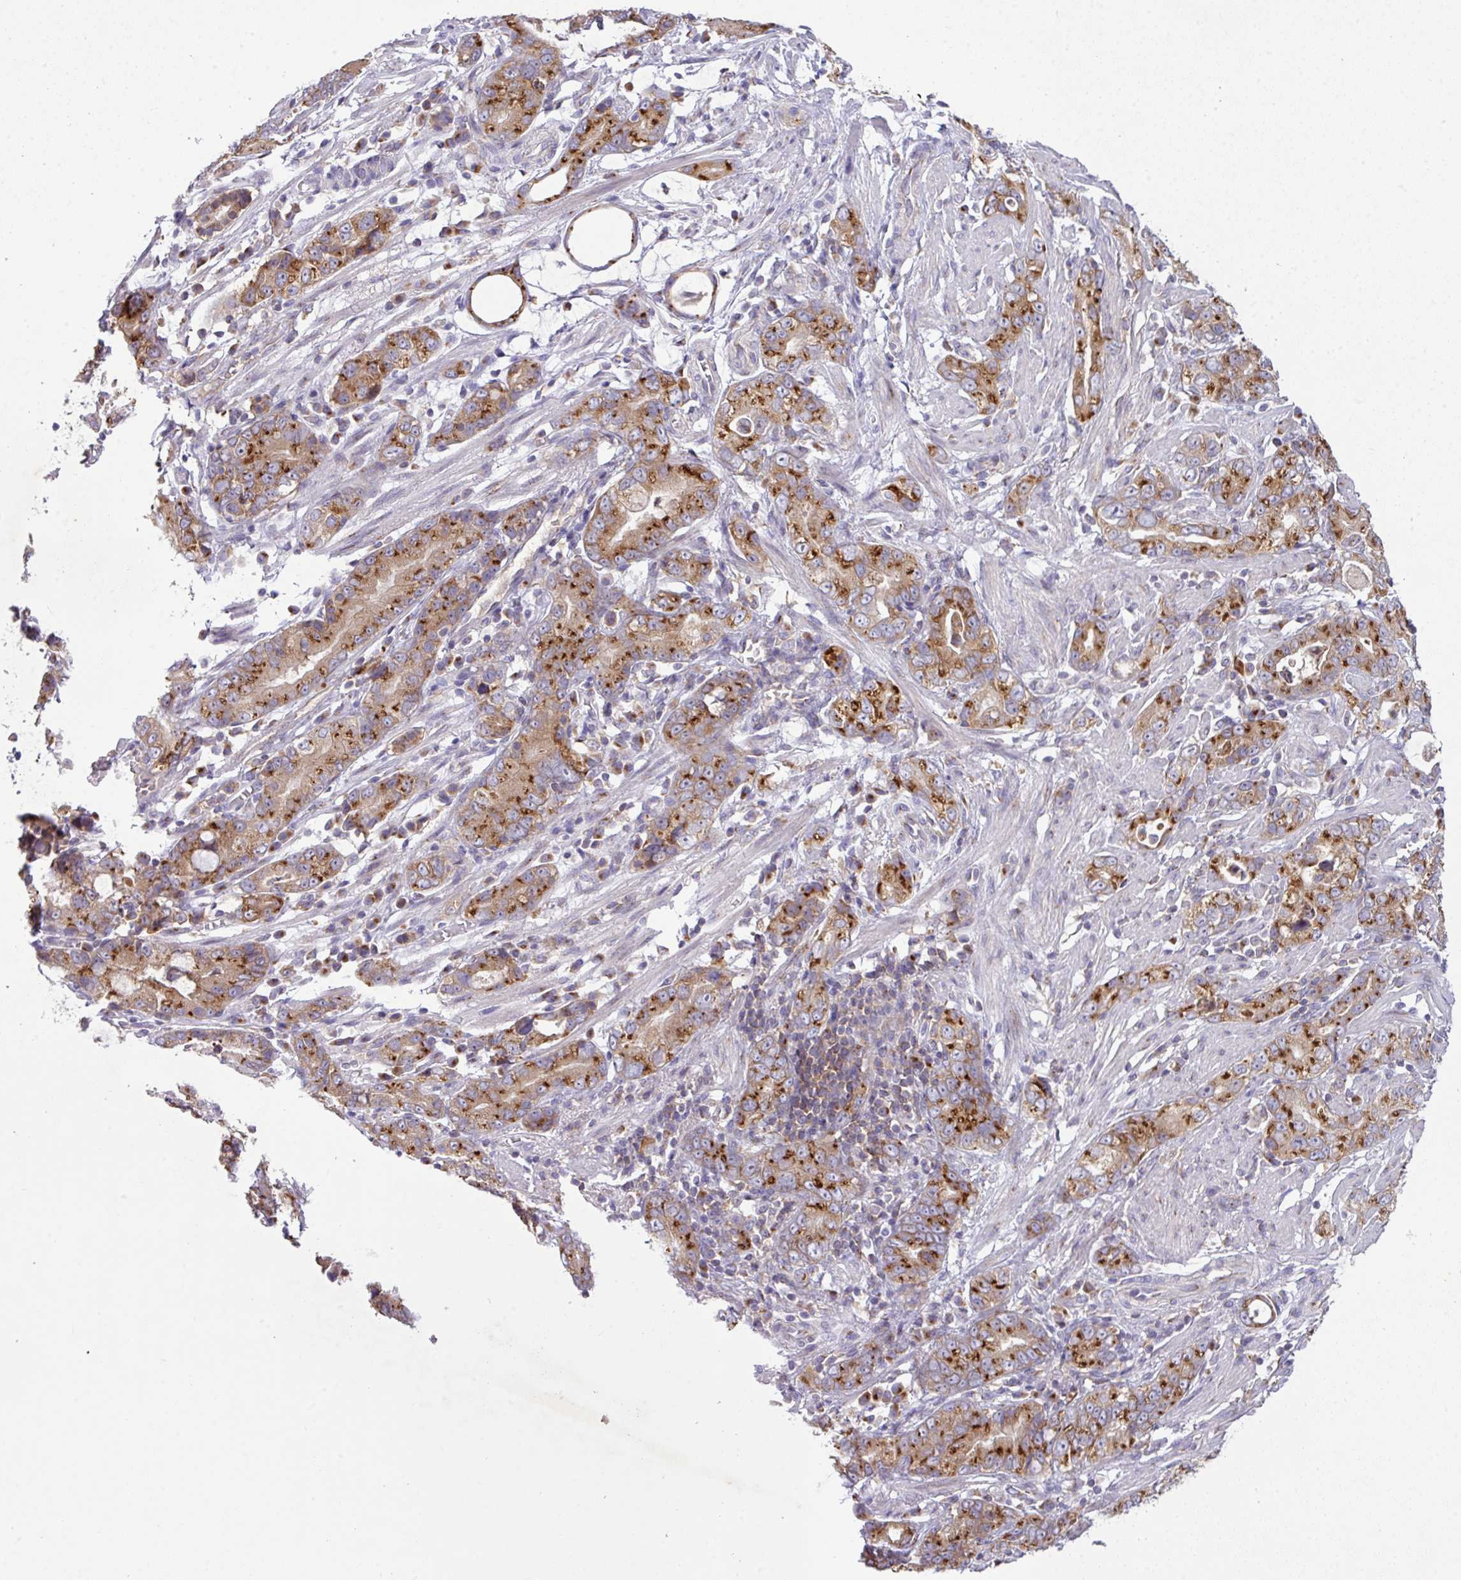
{"staining": {"intensity": "moderate", "quantity": ">75%", "location": "cytoplasmic/membranous"}, "tissue": "stomach cancer", "cell_type": "Tumor cells", "image_type": "cancer", "snomed": [{"axis": "morphology", "description": "Adenocarcinoma, NOS"}, {"axis": "topography", "description": "Stomach"}], "caption": "Immunohistochemistry (IHC) (DAB (3,3'-diaminobenzidine)) staining of human stomach cancer reveals moderate cytoplasmic/membranous protein positivity in approximately >75% of tumor cells.", "gene": "VTI1A", "patient": {"sex": "male", "age": 55}}